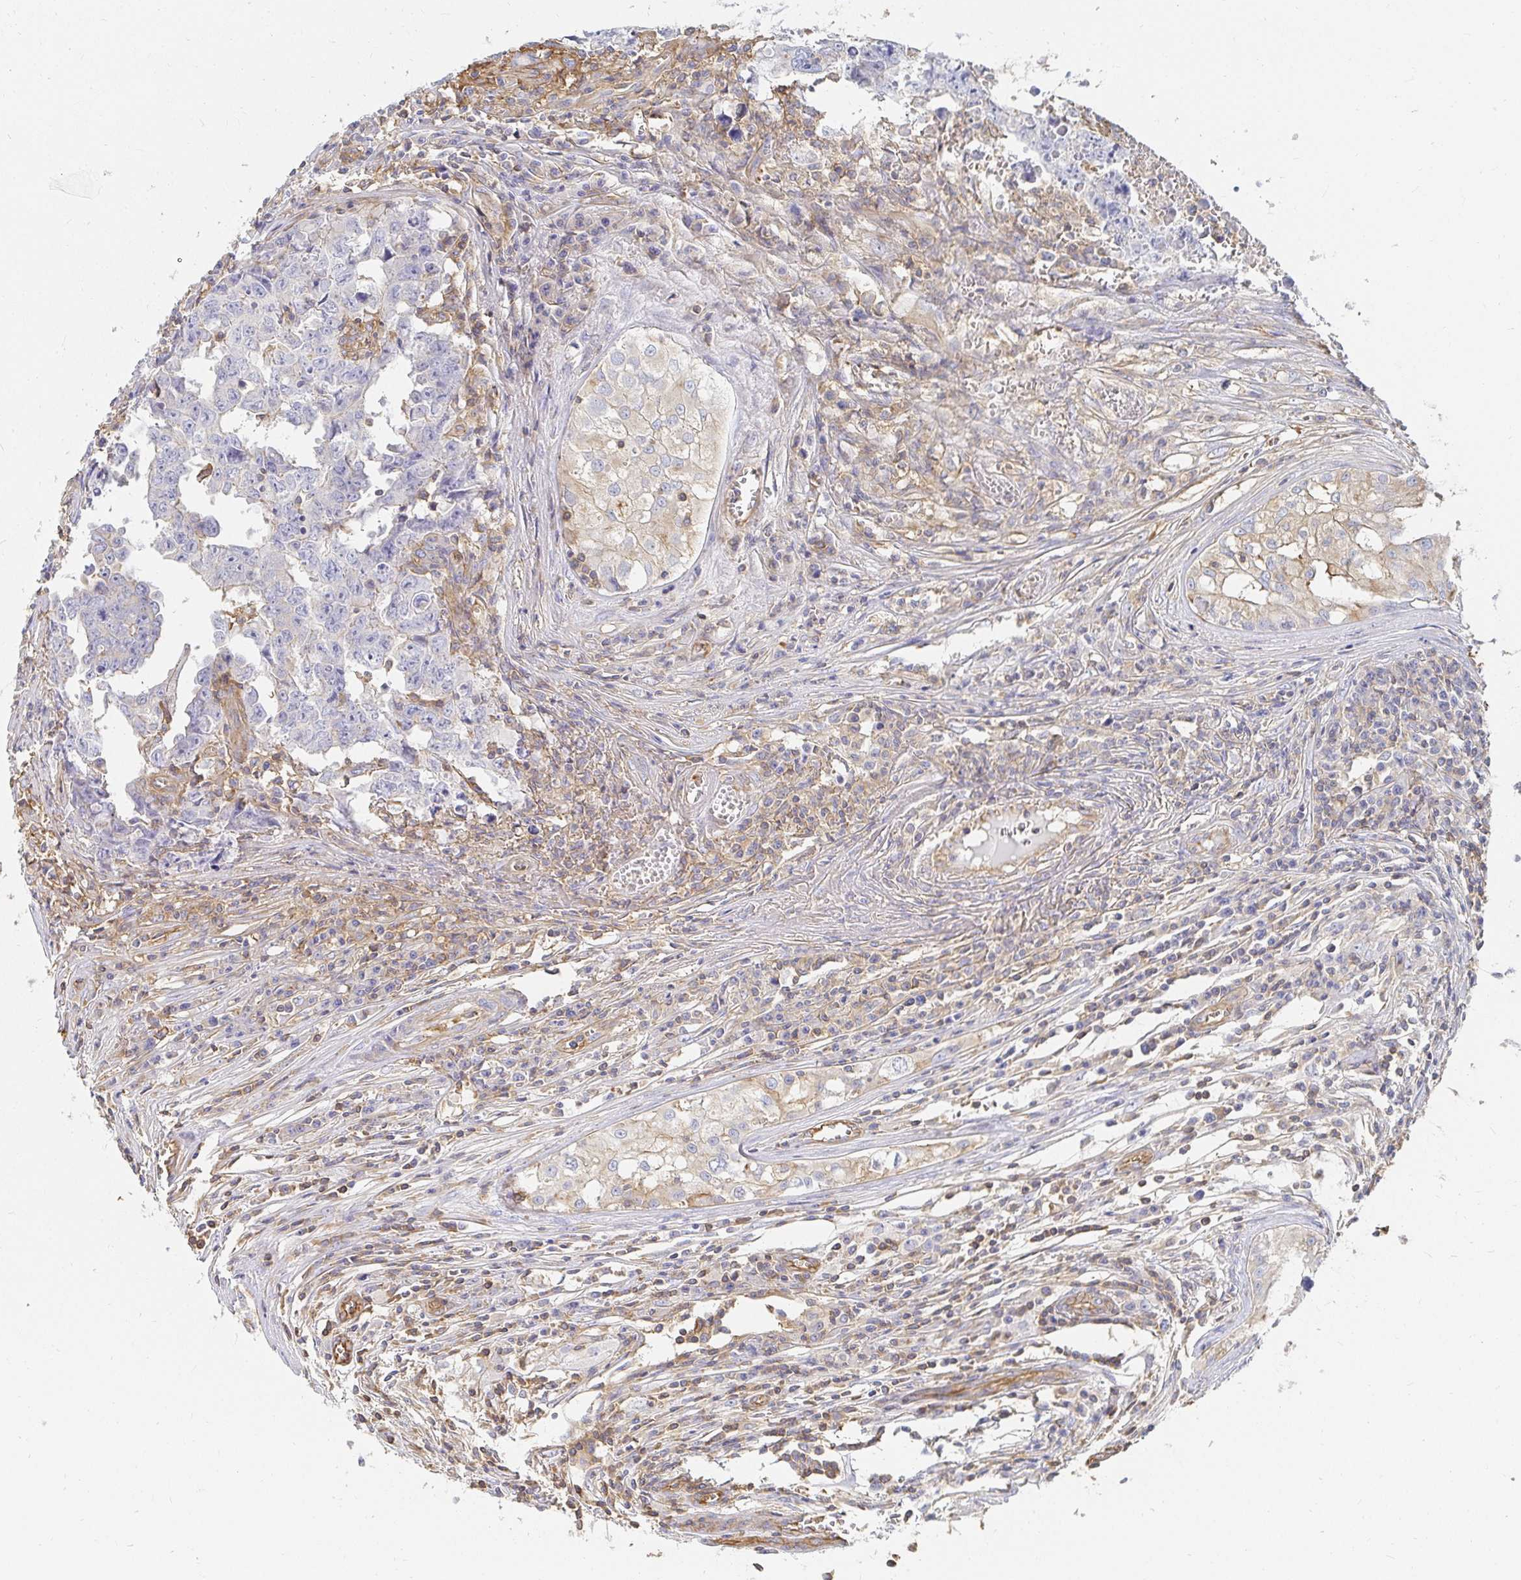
{"staining": {"intensity": "negative", "quantity": "none", "location": "none"}, "tissue": "testis cancer", "cell_type": "Tumor cells", "image_type": "cancer", "snomed": [{"axis": "morphology", "description": "Carcinoma, Embryonal, NOS"}, {"axis": "topography", "description": "Testis"}], "caption": "A high-resolution photomicrograph shows immunohistochemistry staining of testis embryonal carcinoma, which demonstrates no significant positivity in tumor cells. Brightfield microscopy of immunohistochemistry stained with DAB (brown) and hematoxylin (blue), captured at high magnification.", "gene": "TSPAN19", "patient": {"sex": "male", "age": 22}}